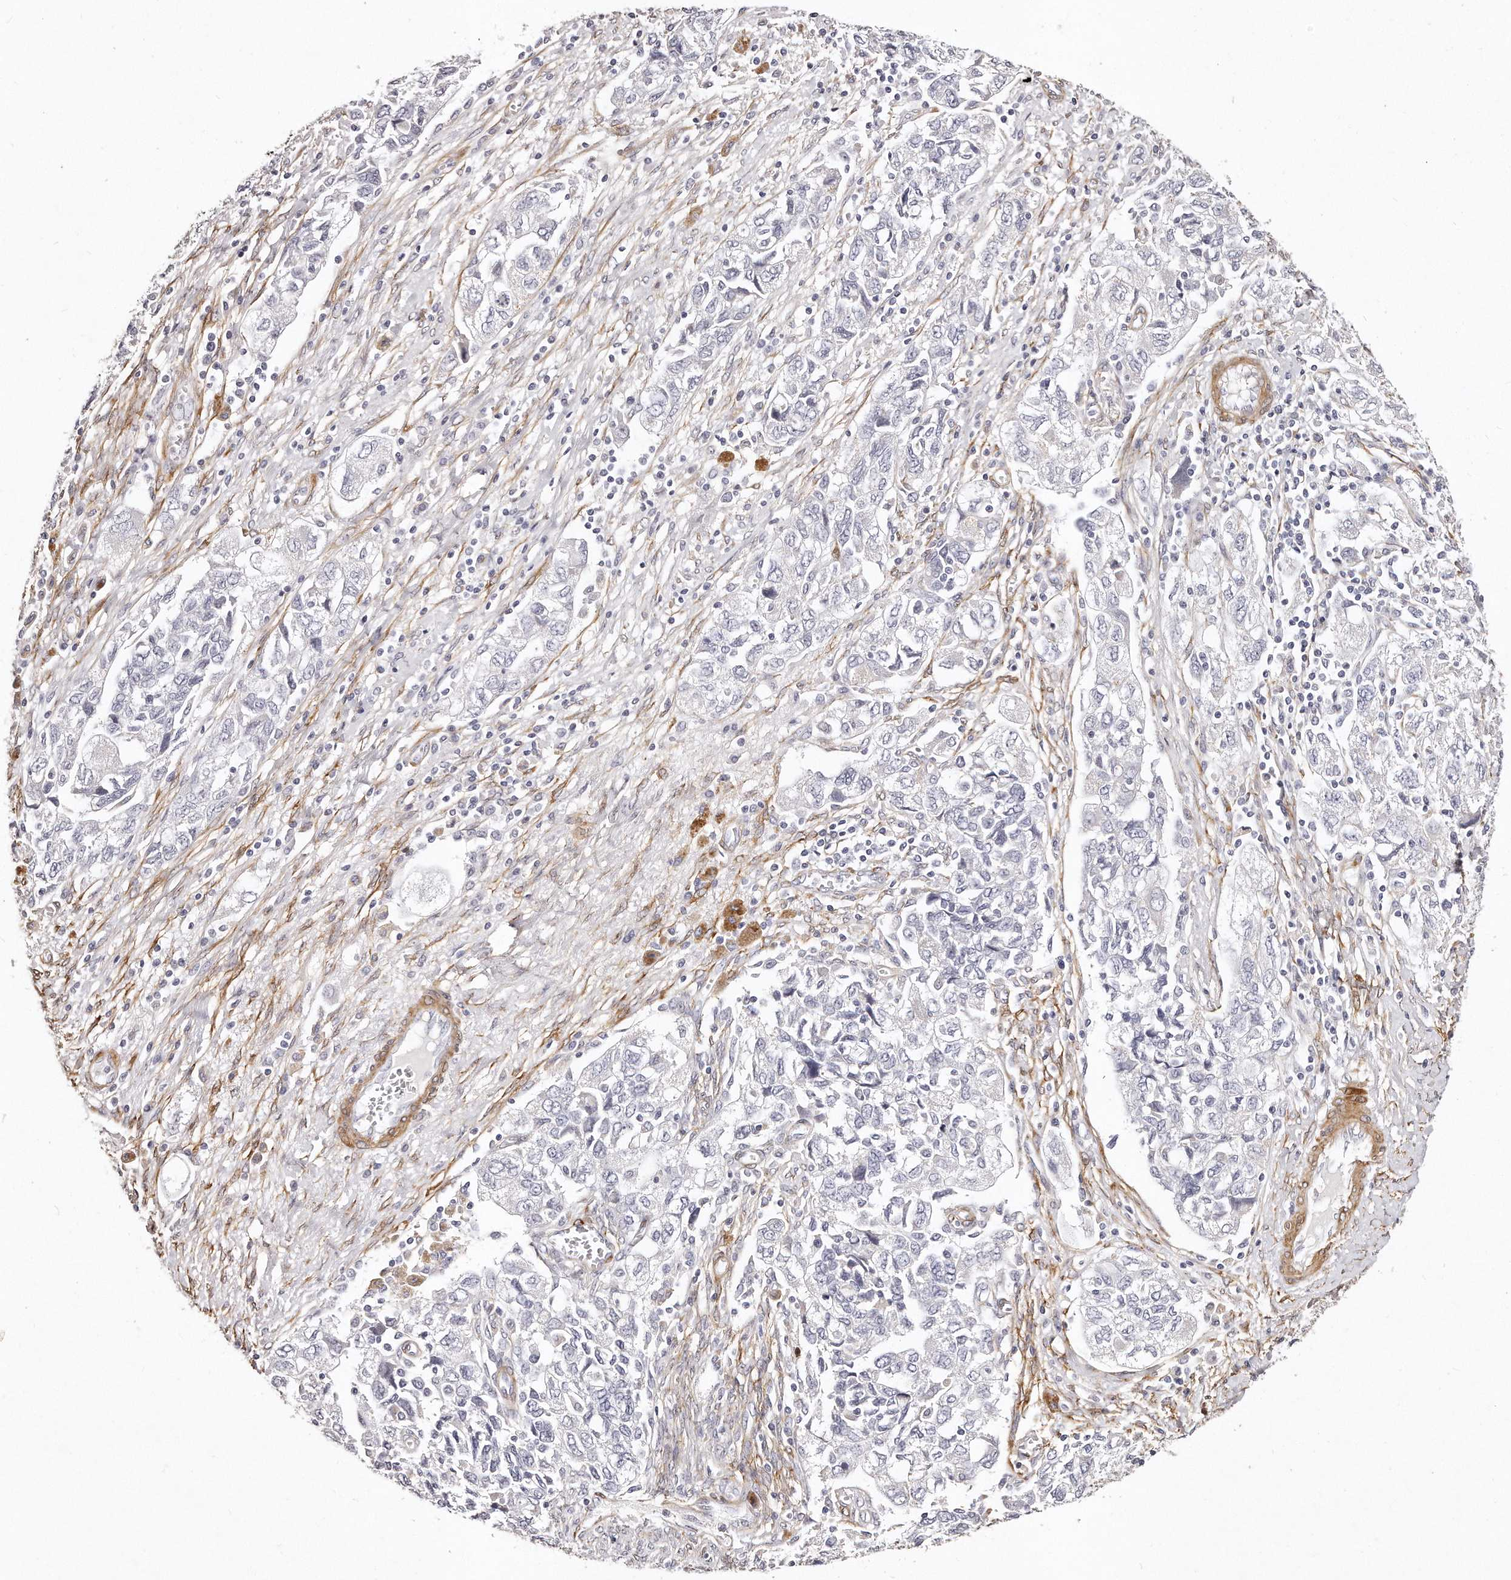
{"staining": {"intensity": "negative", "quantity": "none", "location": "none"}, "tissue": "ovarian cancer", "cell_type": "Tumor cells", "image_type": "cancer", "snomed": [{"axis": "morphology", "description": "Carcinoma, NOS"}, {"axis": "morphology", "description": "Cystadenocarcinoma, serous, NOS"}, {"axis": "topography", "description": "Ovary"}], "caption": "Photomicrograph shows no protein positivity in tumor cells of ovarian cancer (carcinoma) tissue.", "gene": "LMOD1", "patient": {"sex": "female", "age": 69}}